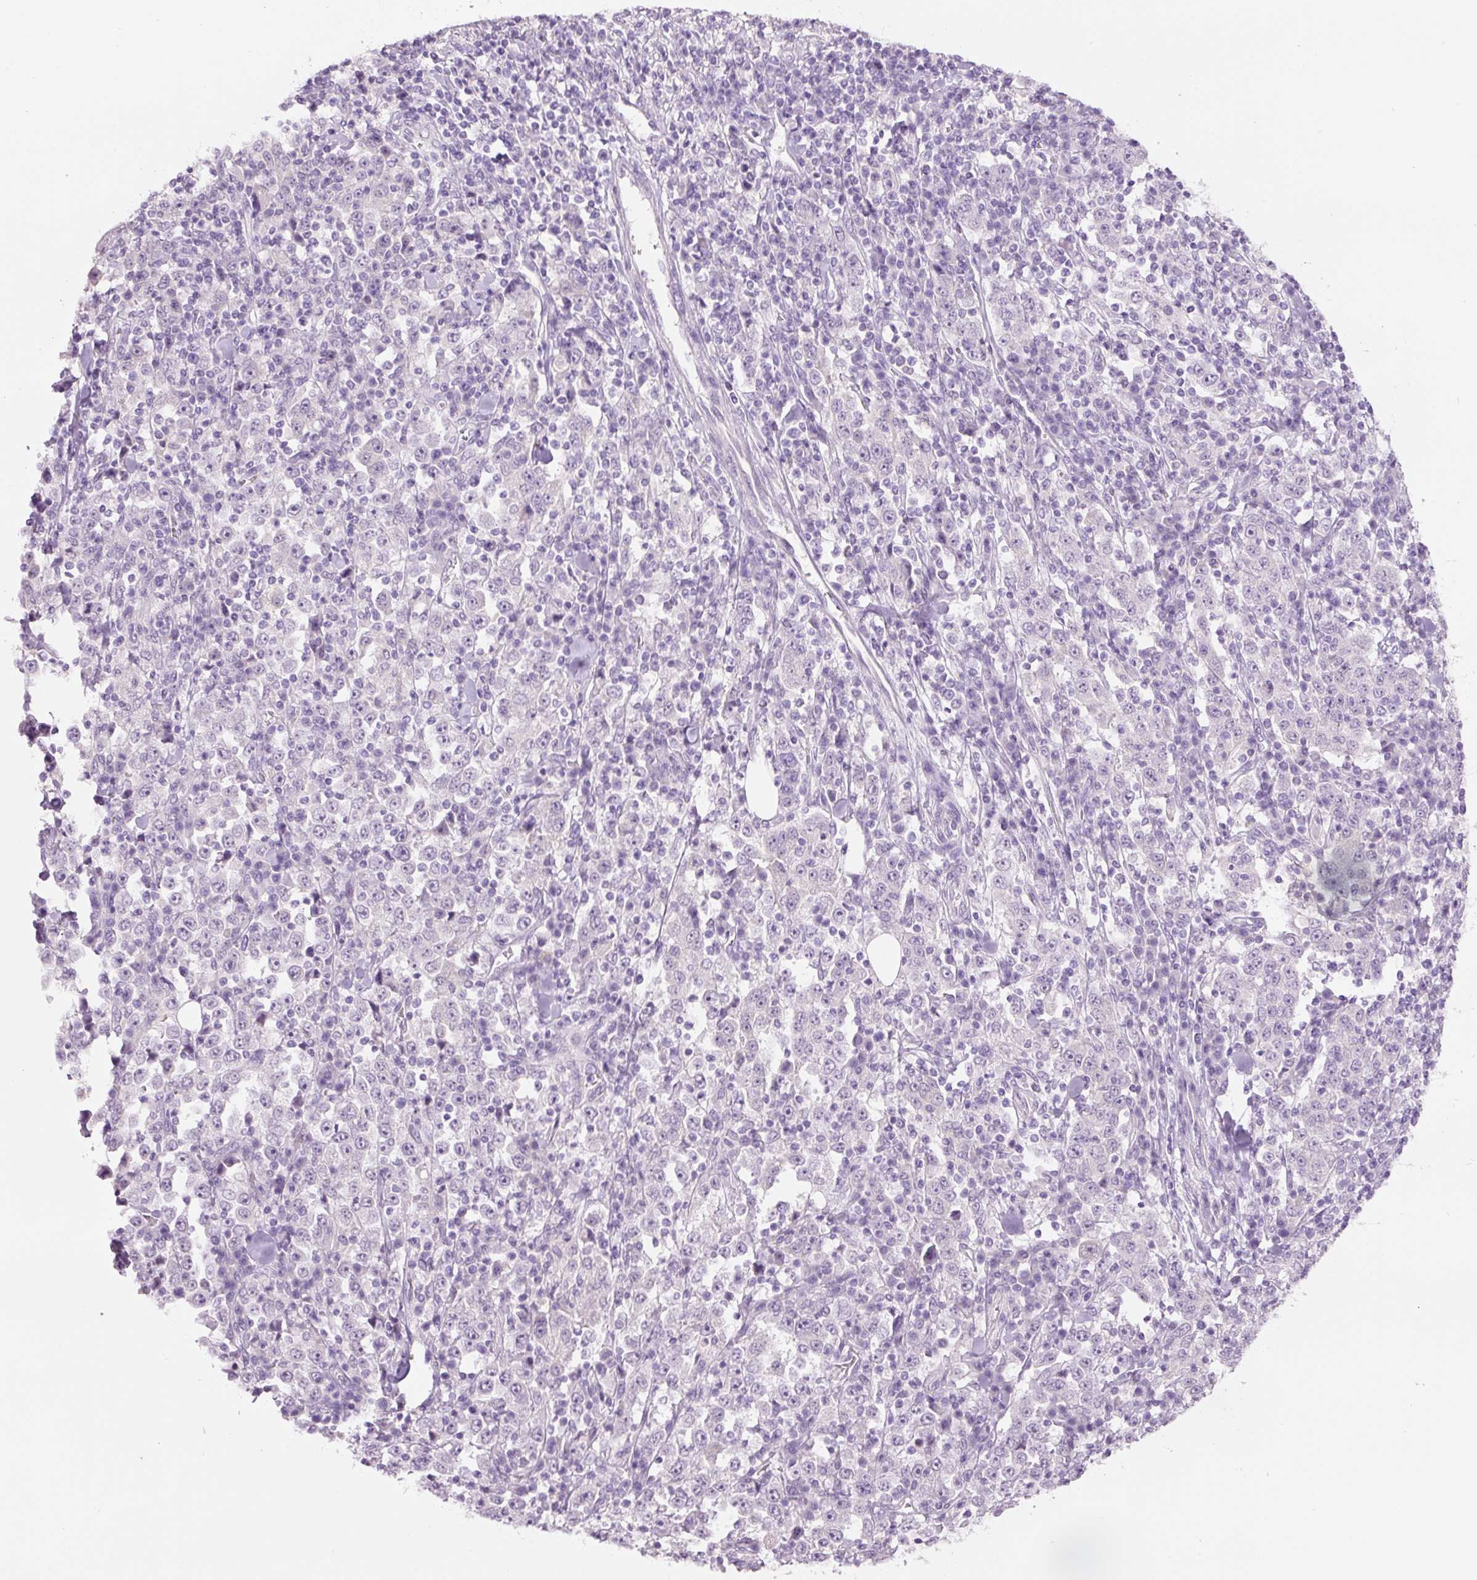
{"staining": {"intensity": "negative", "quantity": "none", "location": "none"}, "tissue": "stomach cancer", "cell_type": "Tumor cells", "image_type": "cancer", "snomed": [{"axis": "morphology", "description": "Normal tissue, NOS"}, {"axis": "morphology", "description": "Adenocarcinoma, NOS"}, {"axis": "topography", "description": "Stomach, upper"}, {"axis": "topography", "description": "Stomach"}], "caption": "Tumor cells show no significant protein expression in adenocarcinoma (stomach).", "gene": "GCG", "patient": {"sex": "male", "age": 59}}